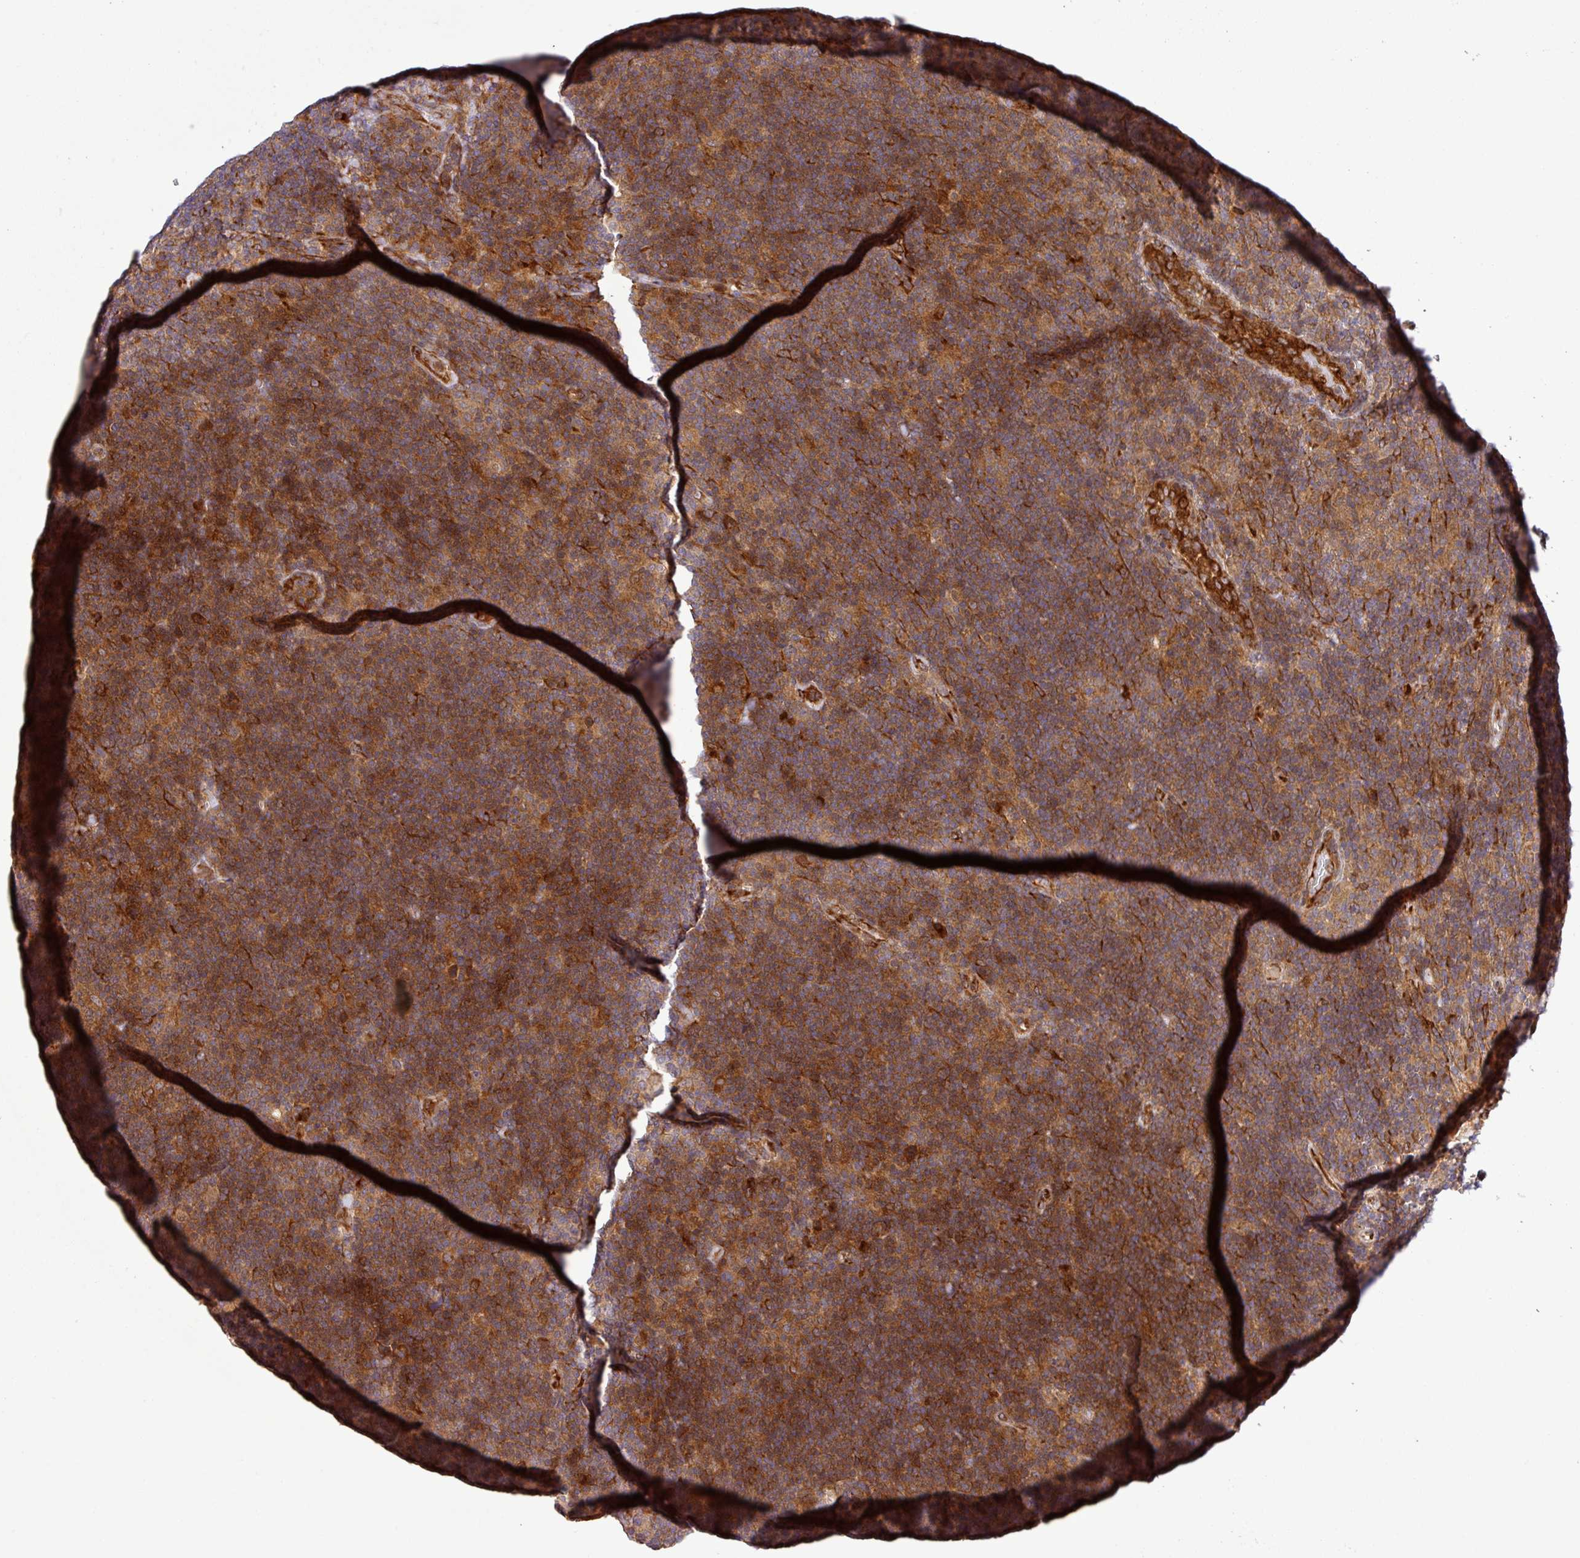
{"staining": {"intensity": "moderate", "quantity": ">75%", "location": "cytoplasmic/membranous"}, "tissue": "lymphoma", "cell_type": "Tumor cells", "image_type": "cancer", "snomed": [{"axis": "morphology", "description": "Hodgkin's disease, NOS"}, {"axis": "topography", "description": "Lymph node"}], "caption": "Lymphoma stained for a protein (brown) shows moderate cytoplasmic/membranous positive positivity in about >75% of tumor cells.", "gene": "ART1", "patient": {"sex": "female", "age": 57}}